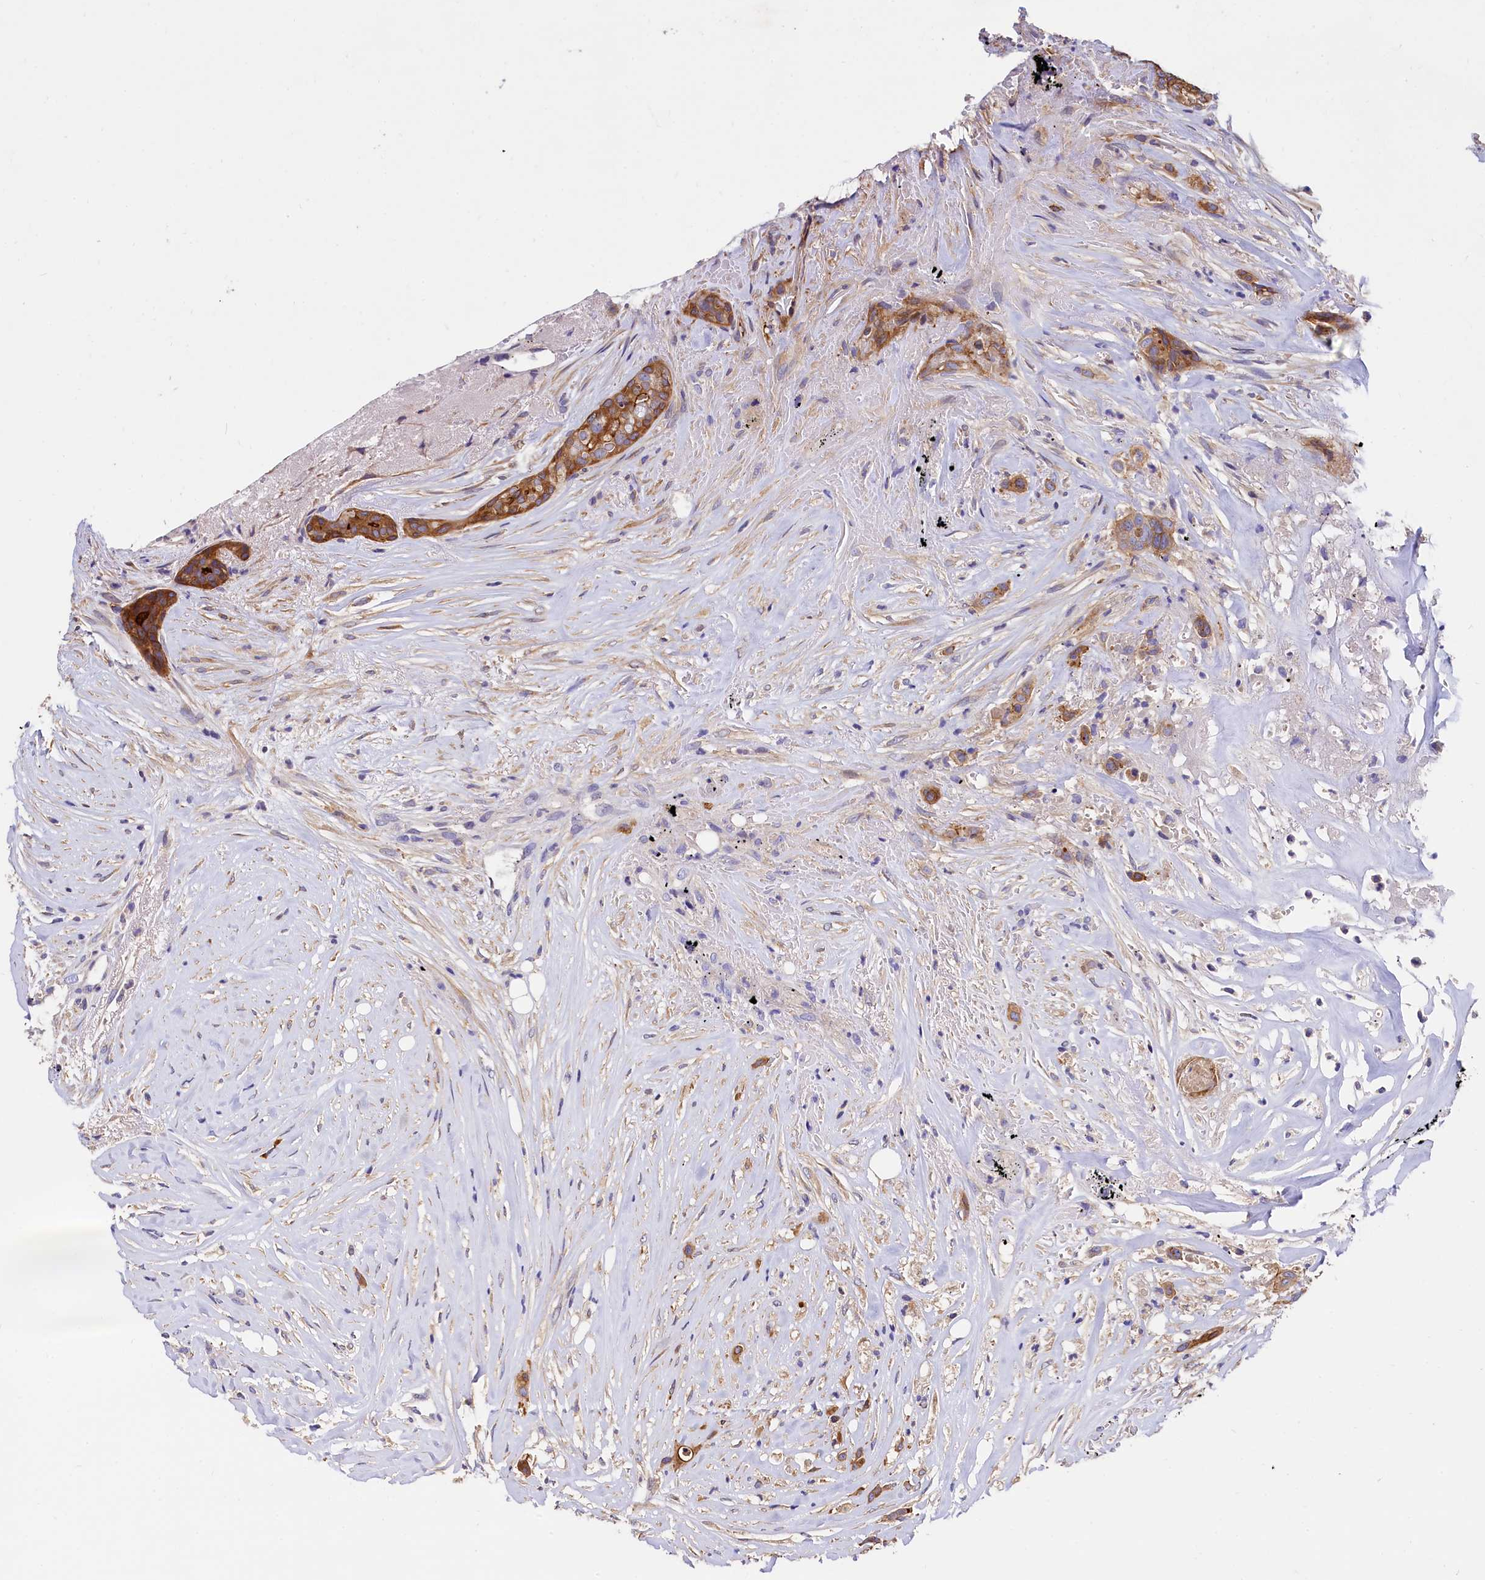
{"staining": {"intensity": "moderate", "quantity": ">75%", "location": "cytoplasmic/membranous"}, "tissue": "breast cancer", "cell_type": "Tumor cells", "image_type": "cancer", "snomed": [{"axis": "morphology", "description": "Lobular carcinoma"}, {"axis": "topography", "description": "Breast"}], "caption": "A brown stain labels moderate cytoplasmic/membranous expression of a protein in lobular carcinoma (breast) tumor cells. Immunohistochemistry (ihc) stains the protein of interest in brown and the nuclei are stained blue.", "gene": "EPS8L2", "patient": {"sex": "female", "age": 51}}